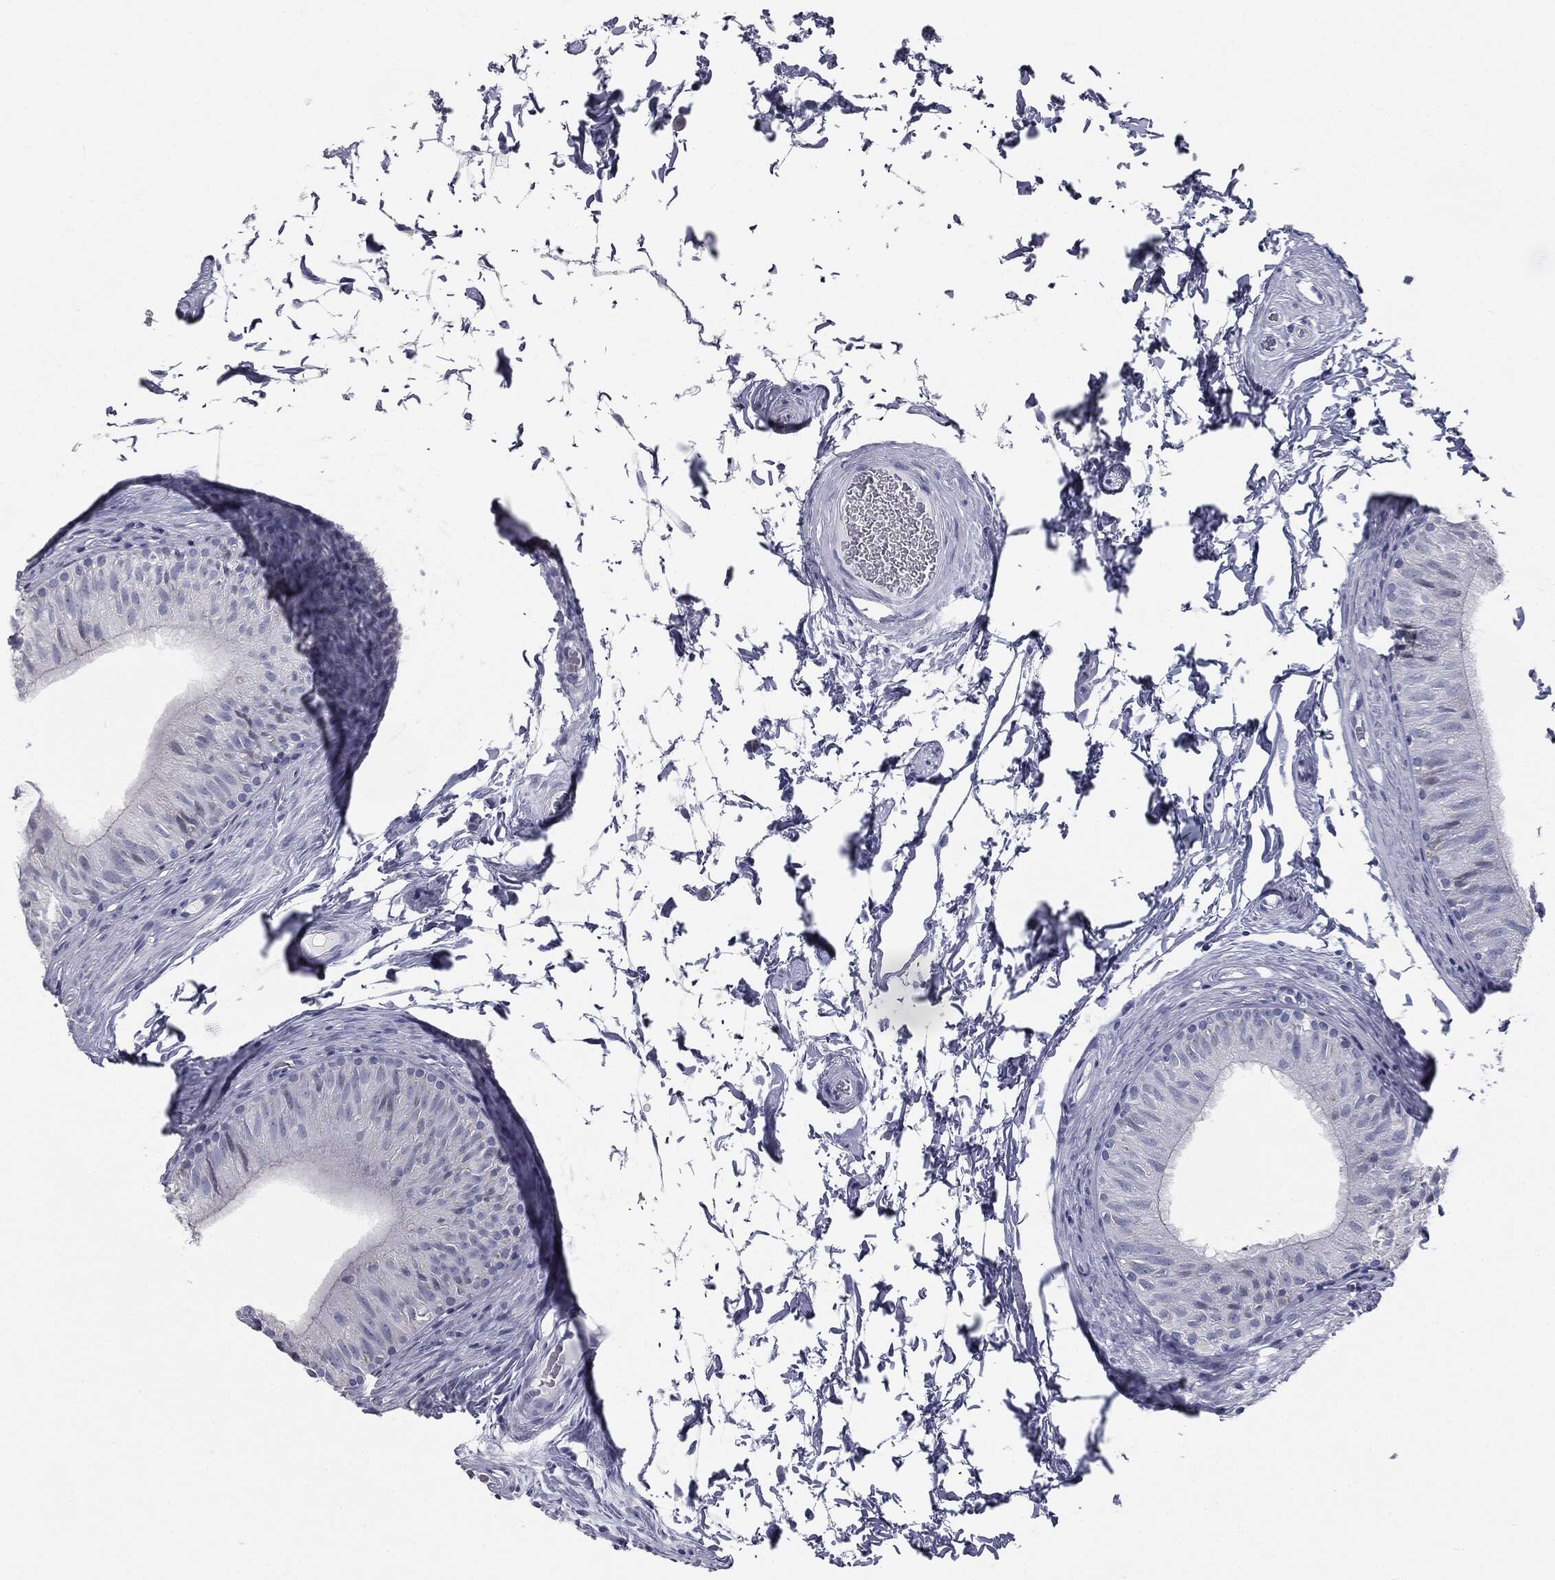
{"staining": {"intensity": "negative", "quantity": "none", "location": "none"}, "tissue": "epididymis", "cell_type": "Glandular cells", "image_type": "normal", "snomed": [{"axis": "morphology", "description": "Normal tissue, NOS"}, {"axis": "topography", "description": "Epididymis"}], "caption": "Protein analysis of benign epididymis exhibits no significant expression in glandular cells. (DAB IHC with hematoxylin counter stain).", "gene": "TPO", "patient": {"sex": "male", "age": 34}}